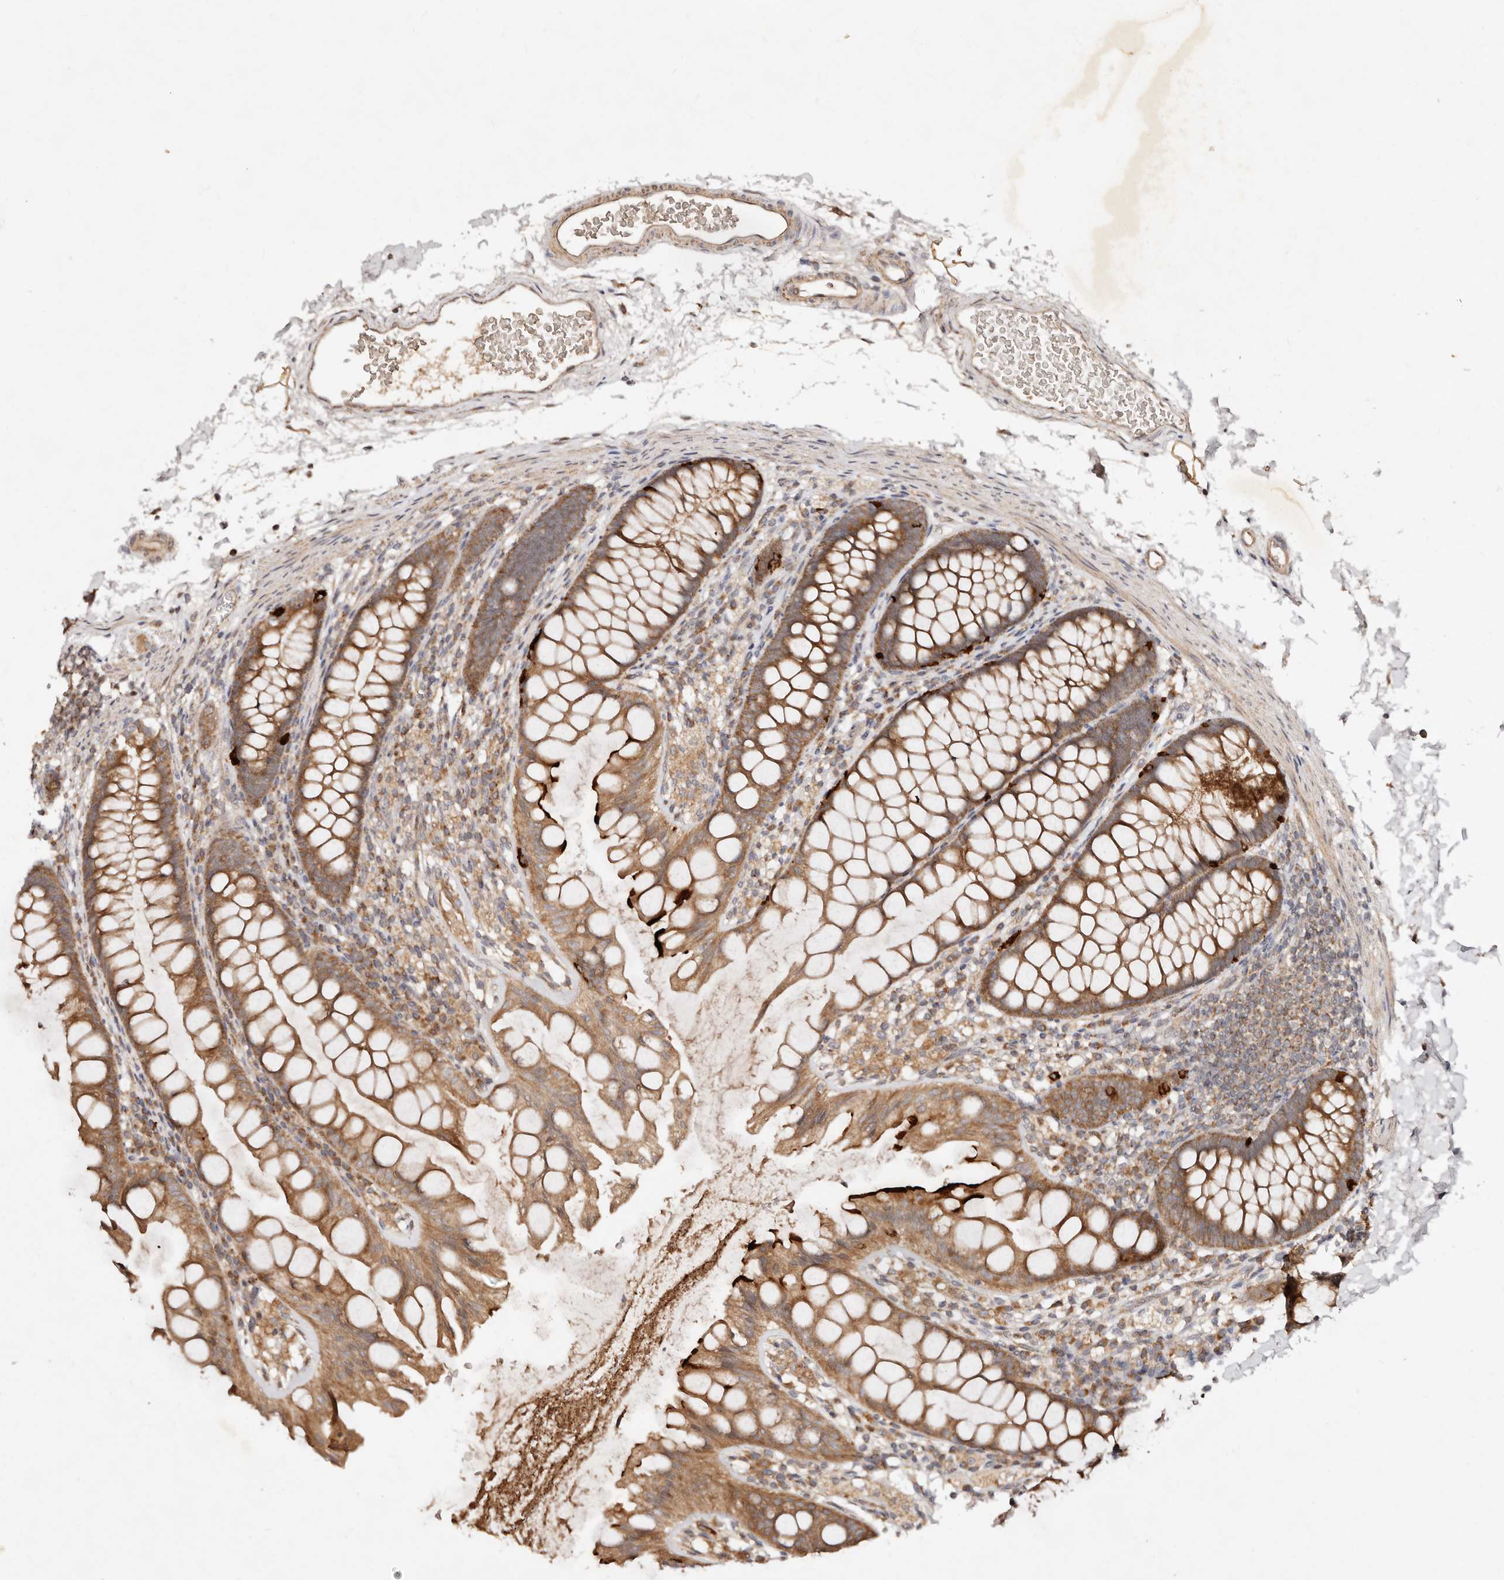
{"staining": {"intensity": "moderate", "quantity": ">75%", "location": "cytoplasmic/membranous"}, "tissue": "colon", "cell_type": "Endothelial cells", "image_type": "normal", "snomed": [{"axis": "morphology", "description": "Normal tissue, NOS"}, {"axis": "topography", "description": "Colon"}], "caption": "Benign colon exhibits moderate cytoplasmic/membranous positivity in approximately >75% of endothelial cells The staining was performed using DAB (3,3'-diaminobenzidine) to visualize the protein expression in brown, while the nuclei were stained in blue with hematoxylin (Magnification: 20x)..", "gene": "DENND11", "patient": {"sex": "female", "age": 62}}